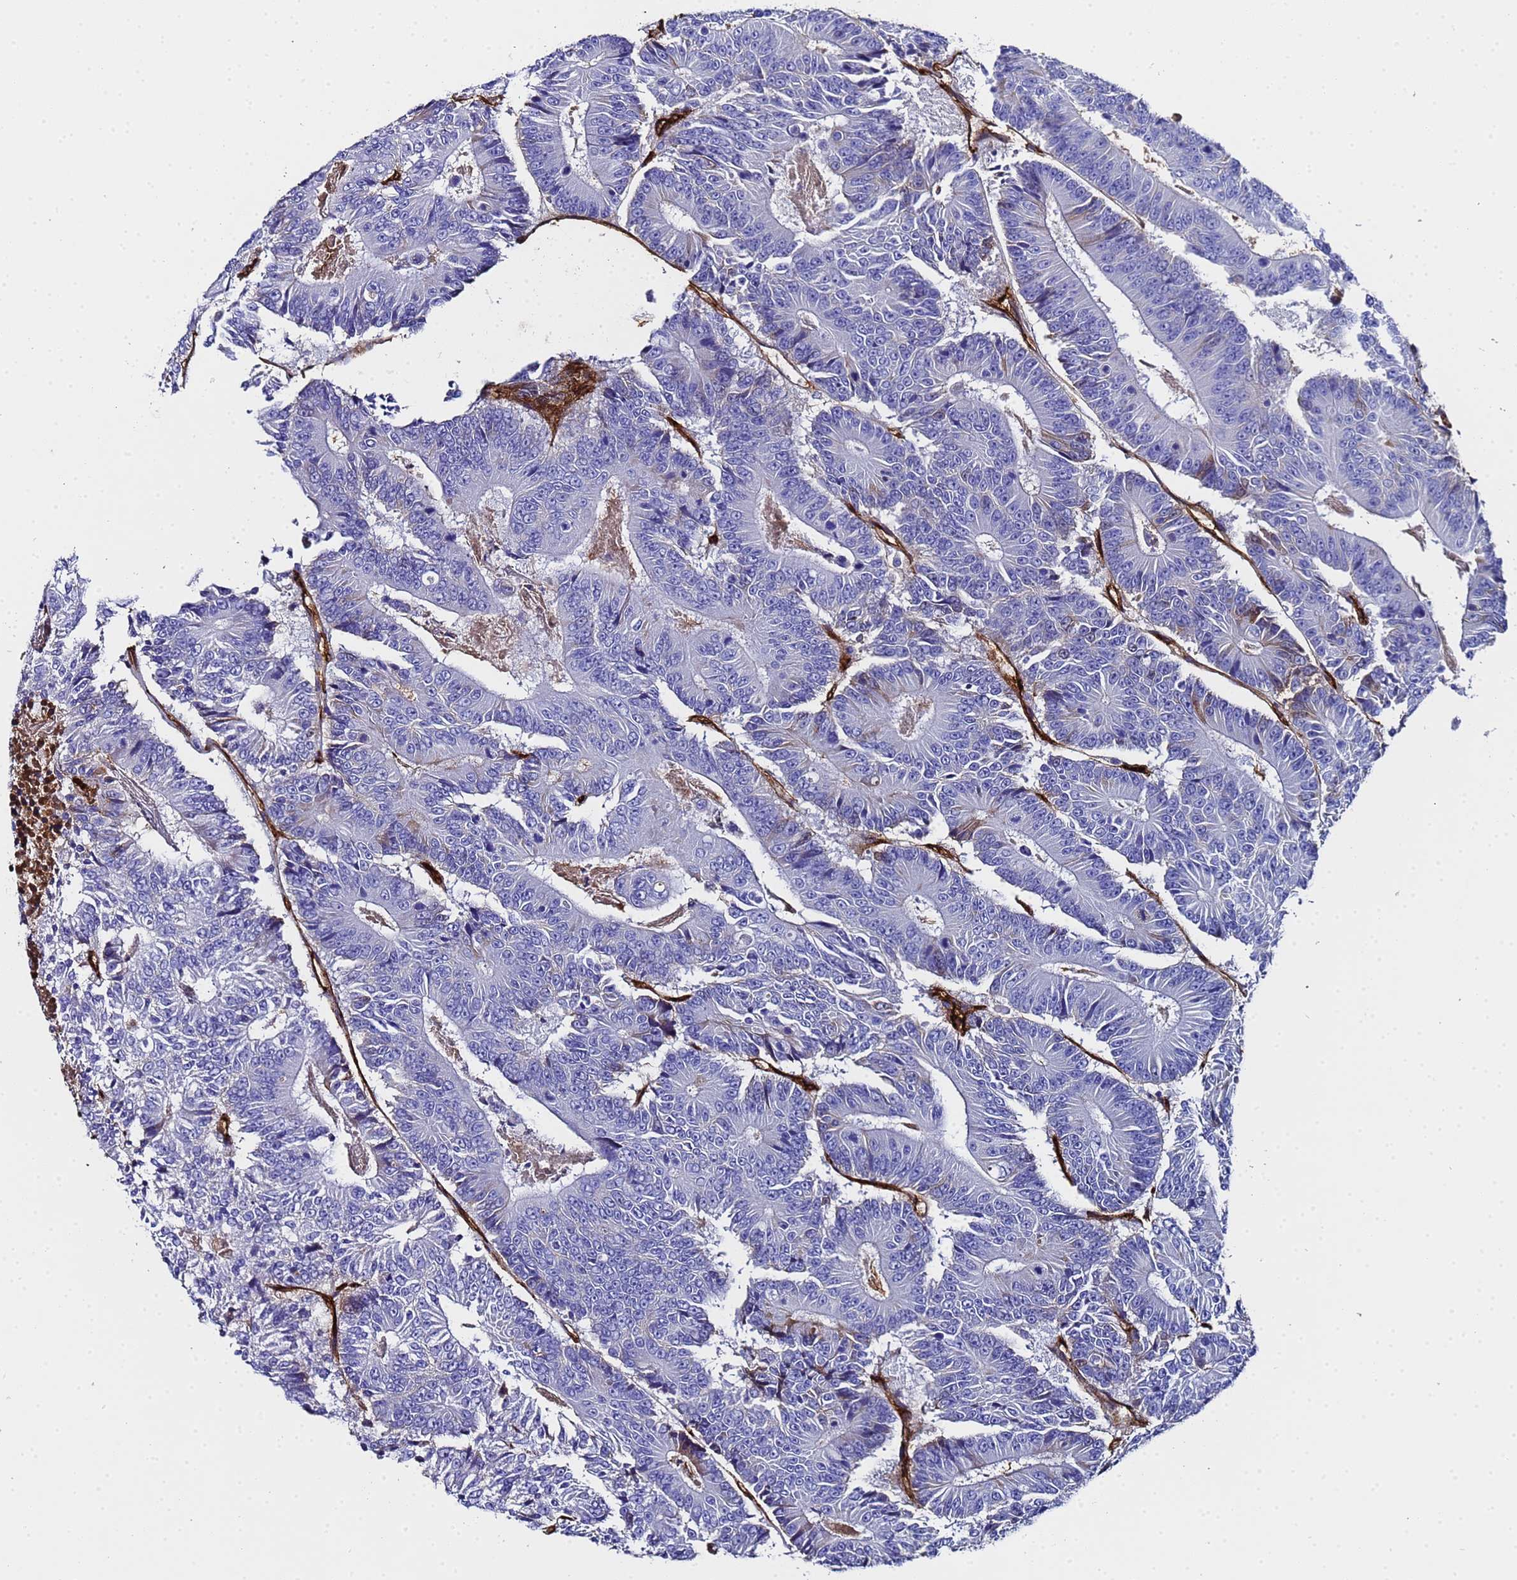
{"staining": {"intensity": "negative", "quantity": "none", "location": "none"}, "tissue": "colorectal cancer", "cell_type": "Tumor cells", "image_type": "cancer", "snomed": [{"axis": "morphology", "description": "Adenocarcinoma, NOS"}, {"axis": "topography", "description": "Colon"}], "caption": "Immunohistochemistry (IHC) of human adenocarcinoma (colorectal) exhibits no expression in tumor cells.", "gene": "ADIPOQ", "patient": {"sex": "male", "age": 83}}